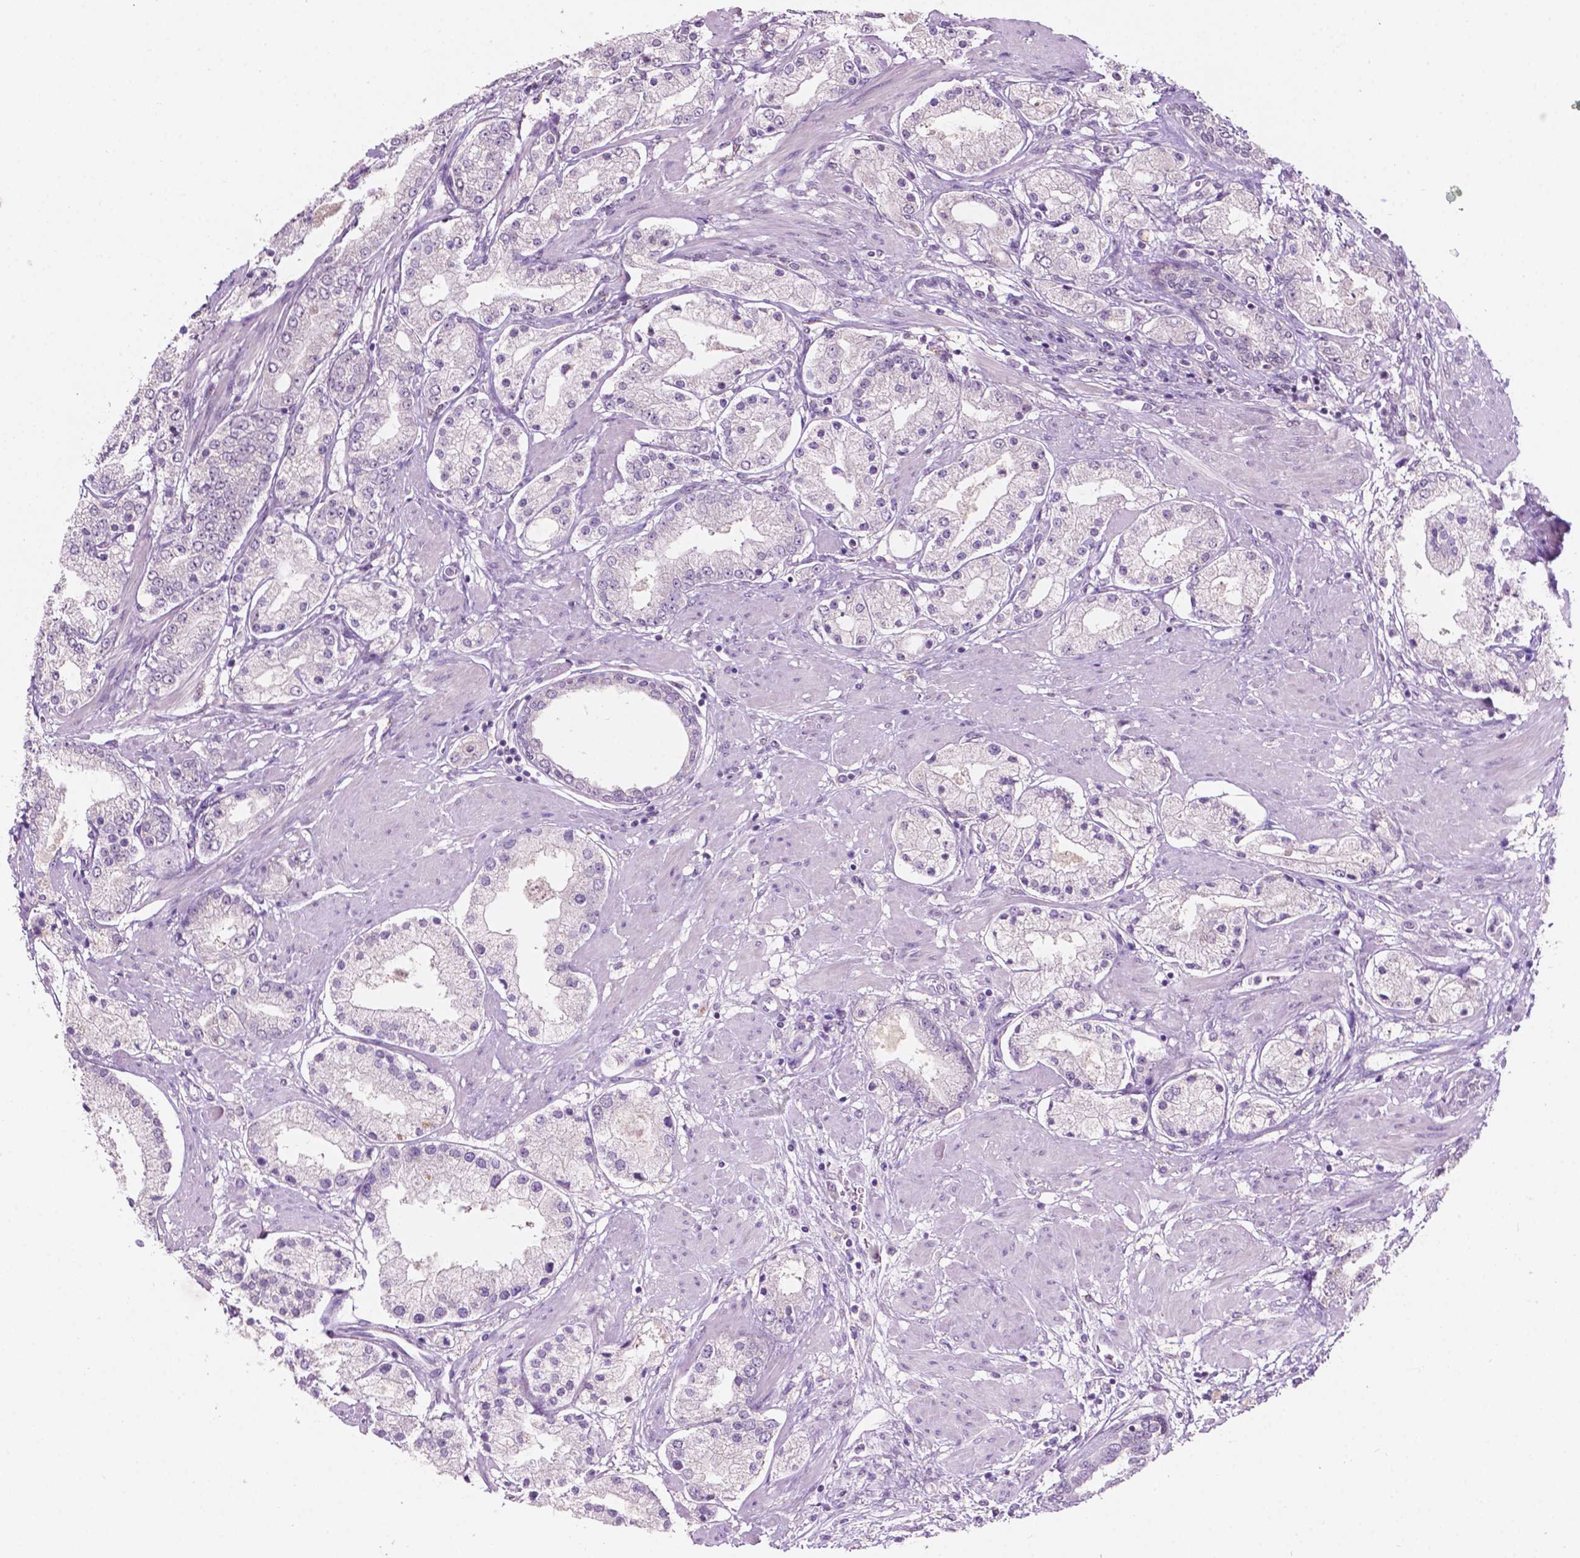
{"staining": {"intensity": "negative", "quantity": "none", "location": "none"}, "tissue": "prostate cancer", "cell_type": "Tumor cells", "image_type": "cancer", "snomed": [{"axis": "morphology", "description": "Adenocarcinoma, High grade"}, {"axis": "topography", "description": "Prostate"}], "caption": "Protein analysis of prostate cancer (adenocarcinoma (high-grade)) displays no significant staining in tumor cells.", "gene": "TM6SF2", "patient": {"sex": "male", "age": 67}}